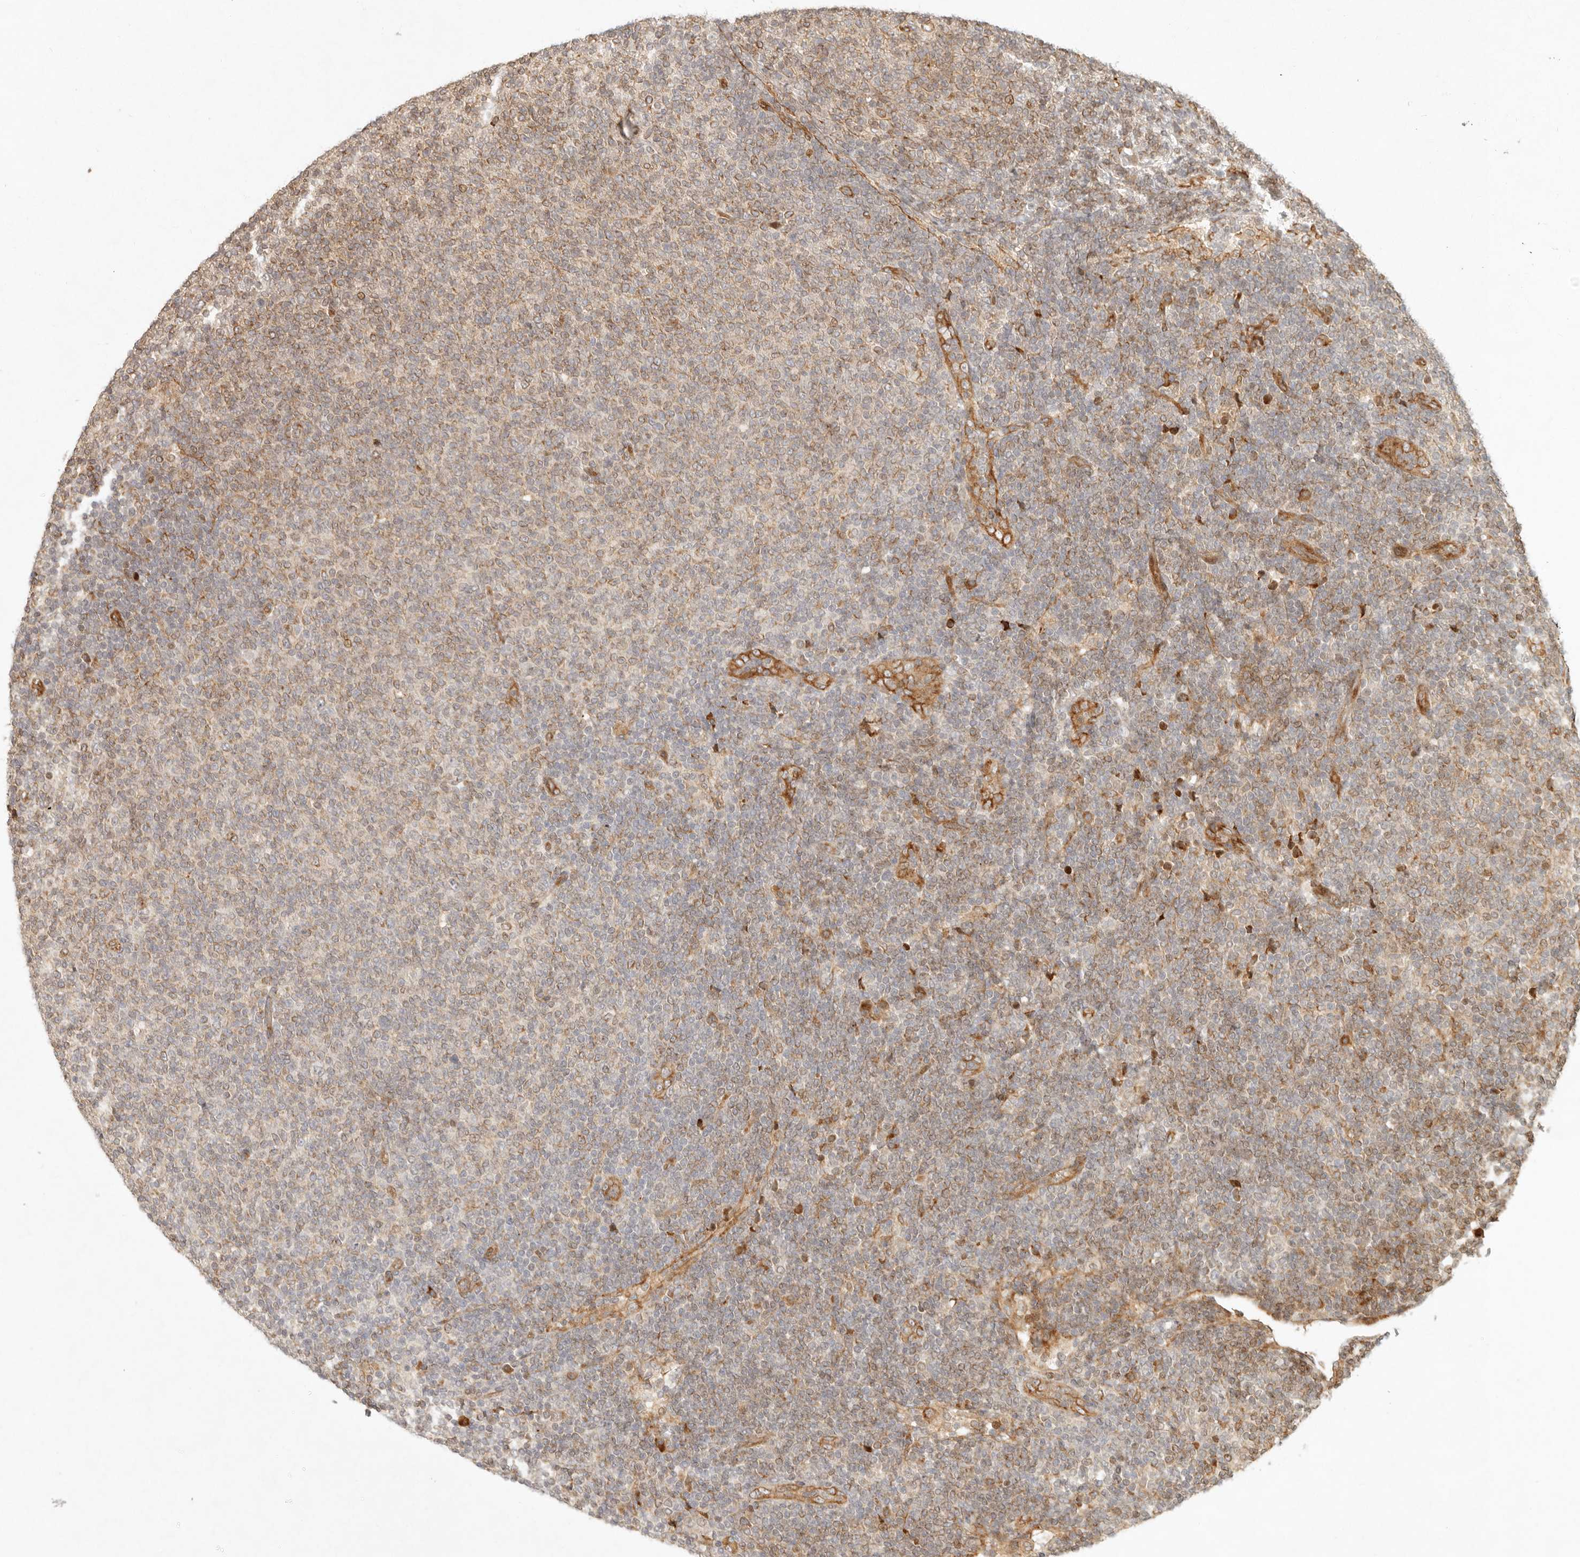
{"staining": {"intensity": "weak", "quantity": "<25%", "location": "cytoplasmic/membranous"}, "tissue": "lymphoma", "cell_type": "Tumor cells", "image_type": "cancer", "snomed": [{"axis": "morphology", "description": "Malignant lymphoma, non-Hodgkin's type, Low grade"}, {"axis": "topography", "description": "Lymph node"}], "caption": "Immunohistochemical staining of human malignant lymphoma, non-Hodgkin's type (low-grade) displays no significant positivity in tumor cells.", "gene": "KLHL38", "patient": {"sex": "male", "age": 66}}